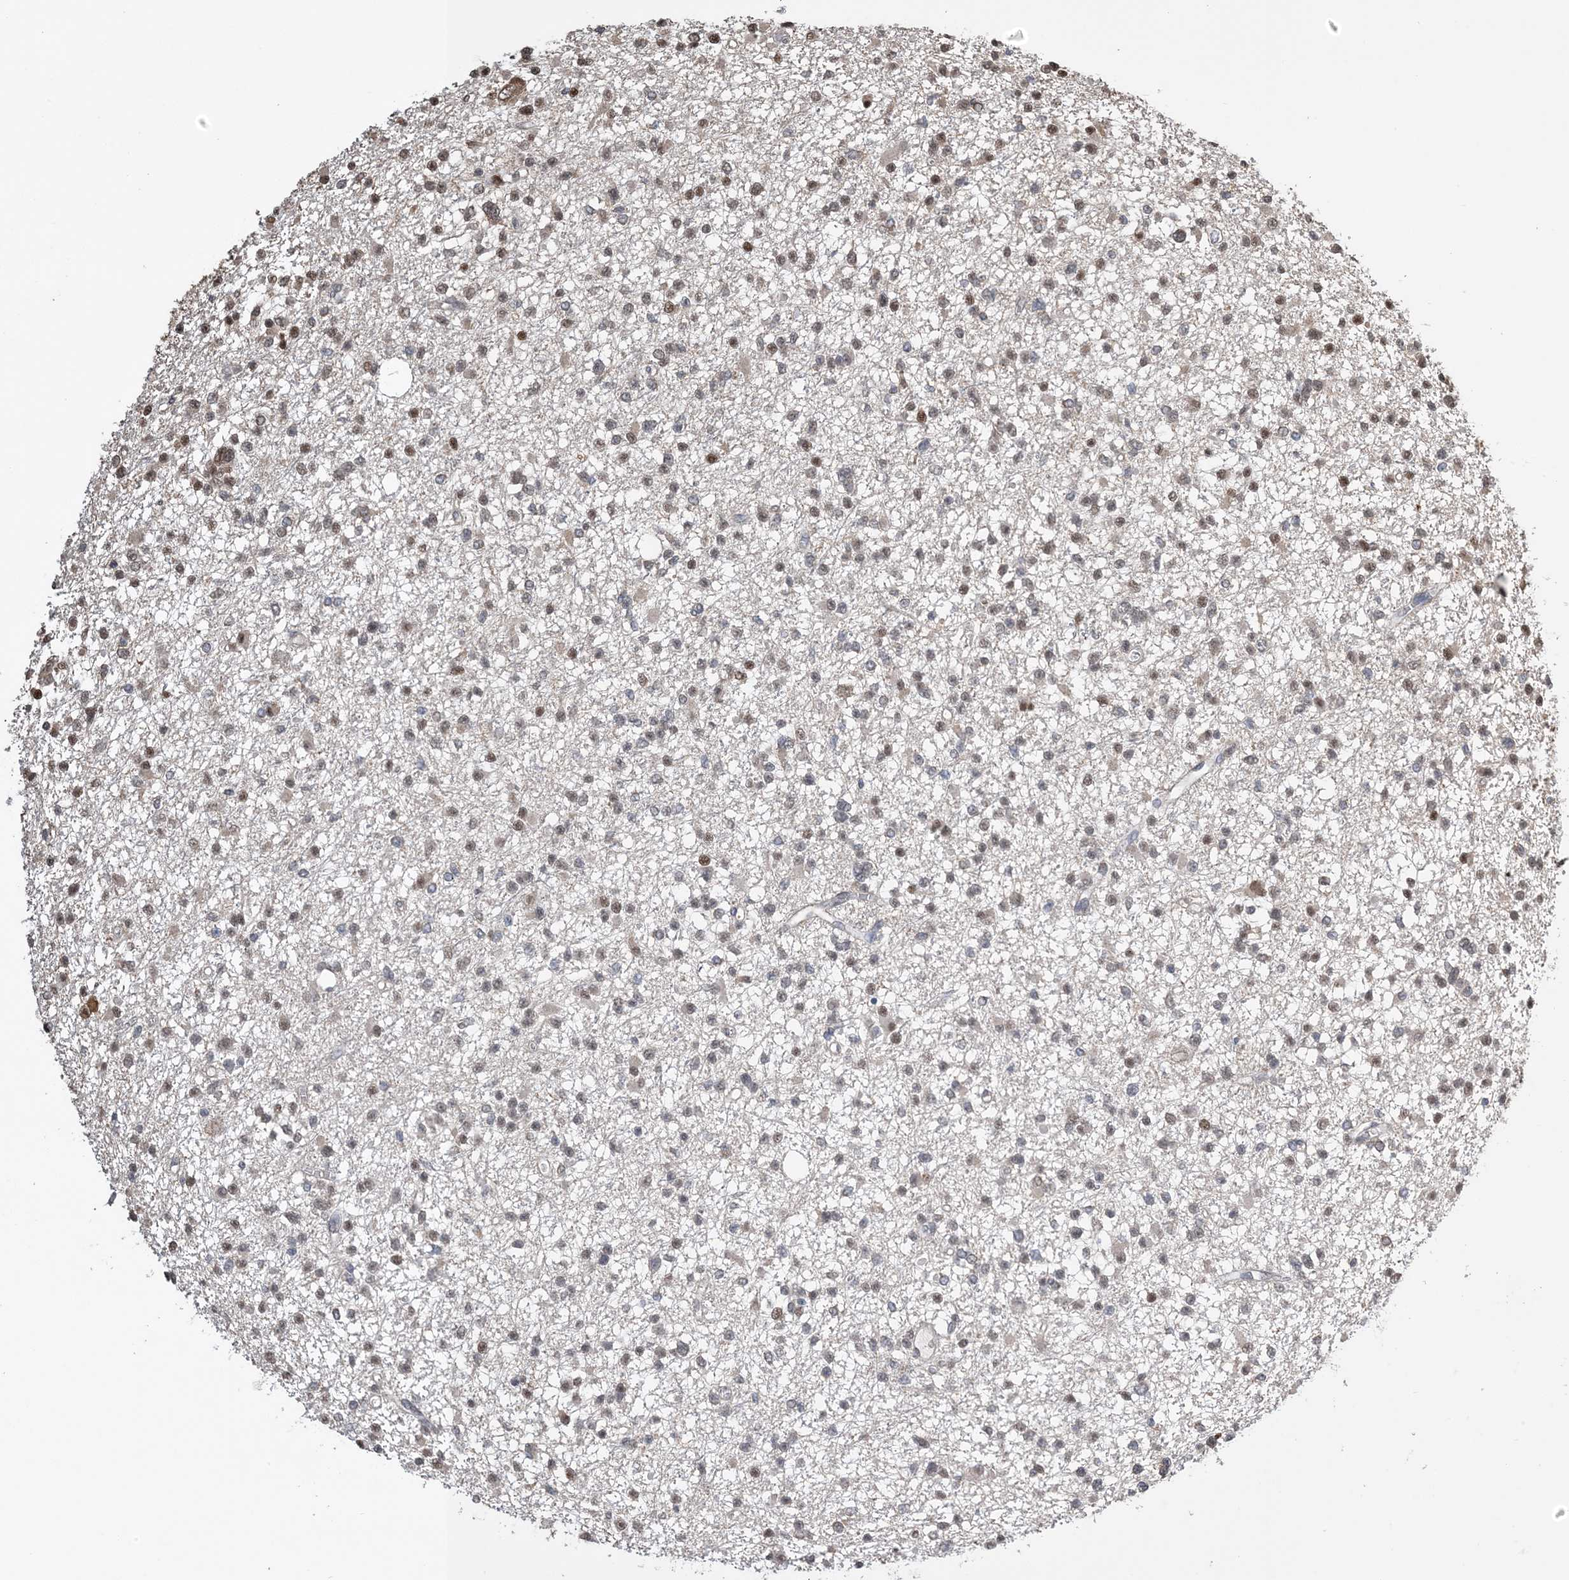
{"staining": {"intensity": "moderate", "quantity": "<25%", "location": "nuclear"}, "tissue": "glioma", "cell_type": "Tumor cells", "image_type": "cancer", "snomed": [{"axis": "morphology", "description": "Glioma, malignant, Low grade"}, {"axis": "topography", "description": "Brain"}], "caption": "The histopathology image reveals staining of malignant glioma (low-grade), revealing moderate nuclear protein positivity (brown color) within tumor cells.", "gene": "HSPA1A", "patient": {"sex": "female", "age": 22}}